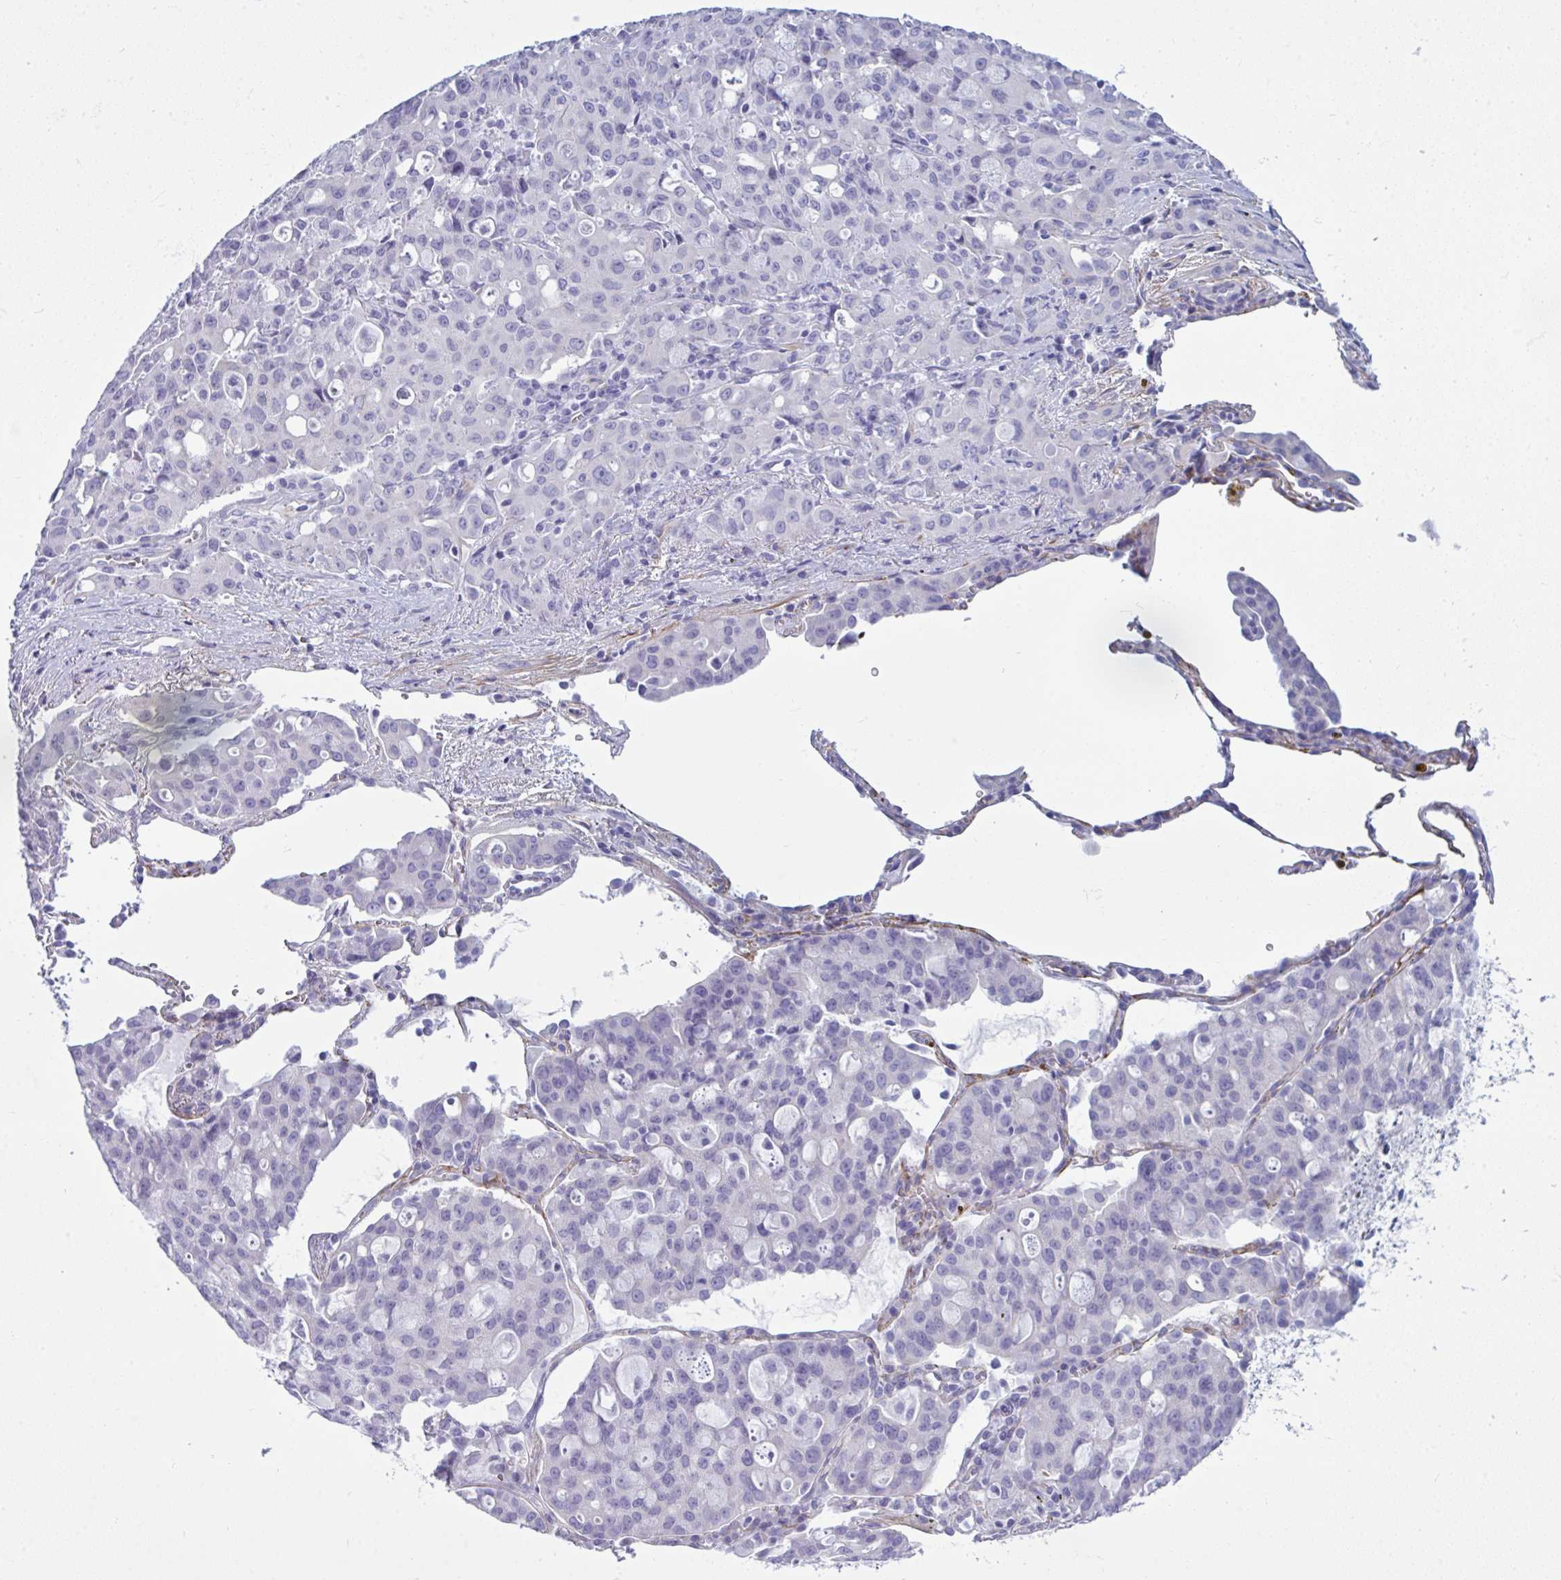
{"staining": {"intensity": "negative", "quantity": "none", "location": "none"}, "tissue": "lung cancer", "cell_type": "Tumor cells", "image_type": "cancer", "snomed": [{"axis": "morphology", "description": "Adenocarcinoma, NOS"}, {"axis": "topography", "description": "Lung"}], "caption": "Tumor cells are negative for brown protein staining in lung cancer.", "gene": "MYH10", "patient": {"sex": "female", "age": 44}}